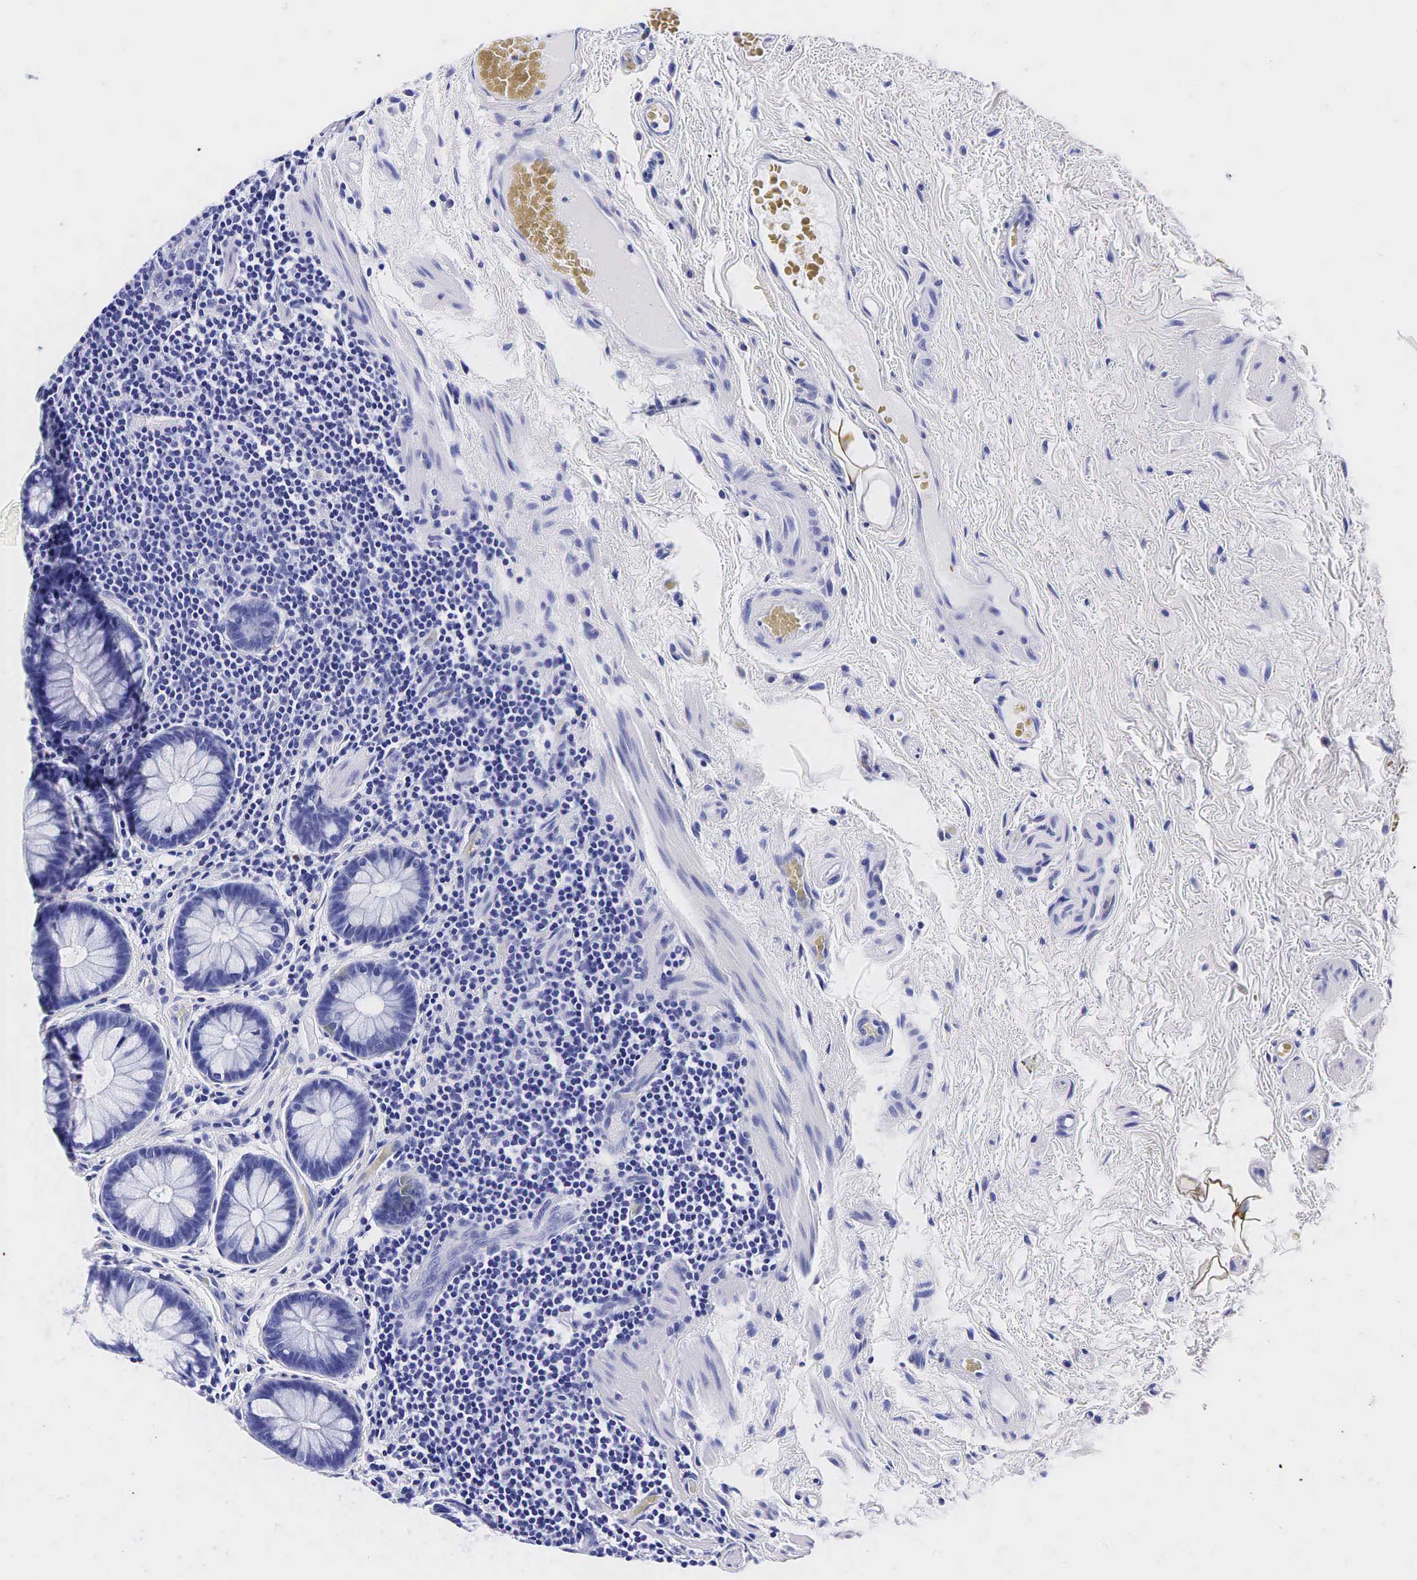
{"staining": {"intensity": "negative", "quantity": "none", "location": "none"}, "tissue": "rectum", "cell_type": "Glandular cells", "image_type": "normal", "snomed": [{"axis": "morphology", "description": "Normal tissue, NOS"}, {"axis": "topography", "description": "Rectum"}], "caption": "IHC histopathology image of unremarkable human rectum stained for a protein (brown), which displays no staining in glandular cells.", "gene": "KLK3", "patient": {"sex": "male", "age": 77}}